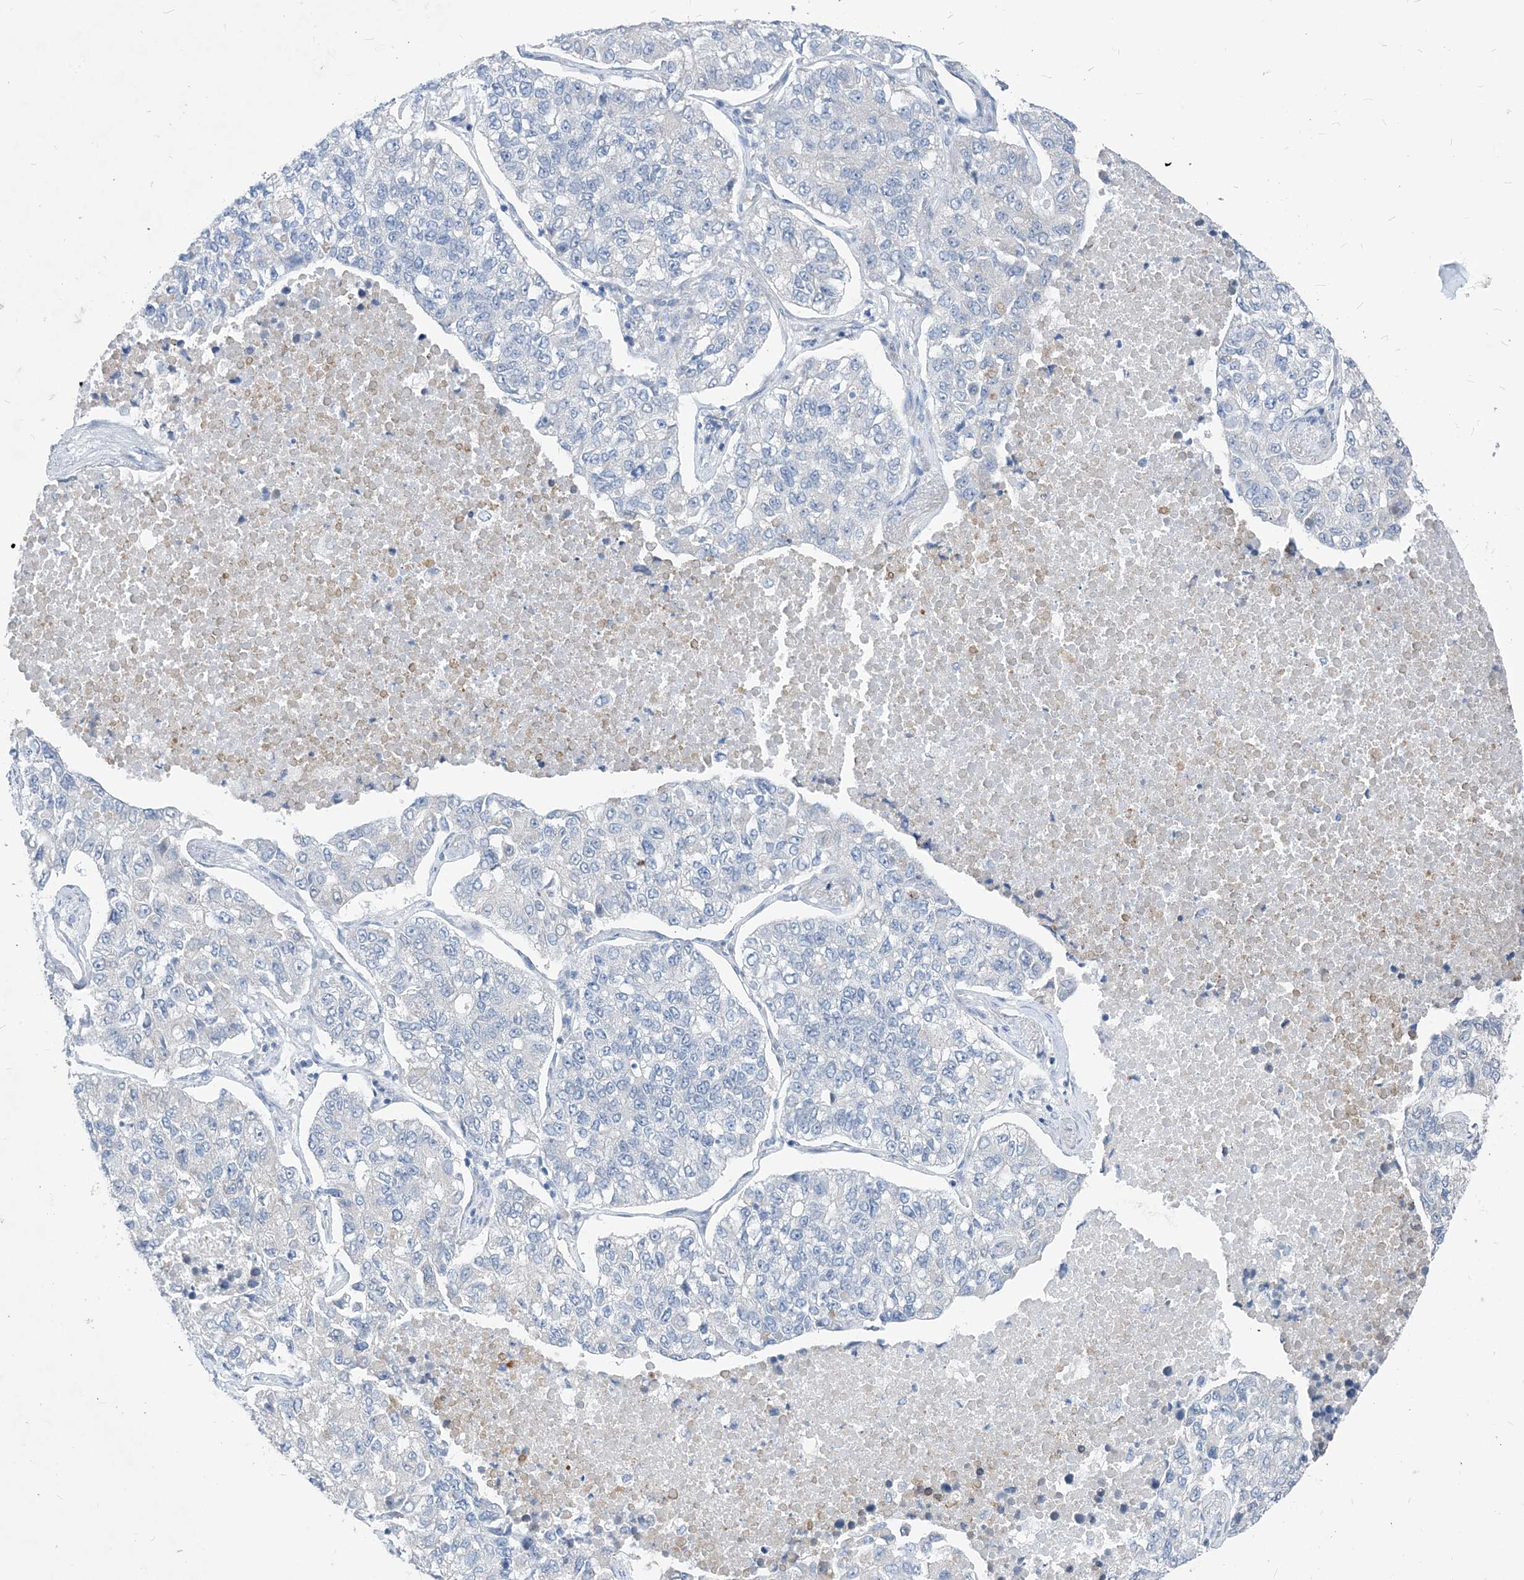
{"staining": {"intensity": "negative", "quantity": "none", "location": "none"}, "tissue": "lung cancer", "cell_type": "Tumor cells", "image_type": "cancer", "snomed": [{"axis": "morphology", "description": "Adenocarcinoma, NOS"}, {"axis": "topography", "description": "Lung"}], "caption": "Immunohistochemistry of lung adenocarcinoma exhibits no staining in tumor cells.", "gene": "PLEKHA3", "patient": {"sex": "male", "age": 49}}